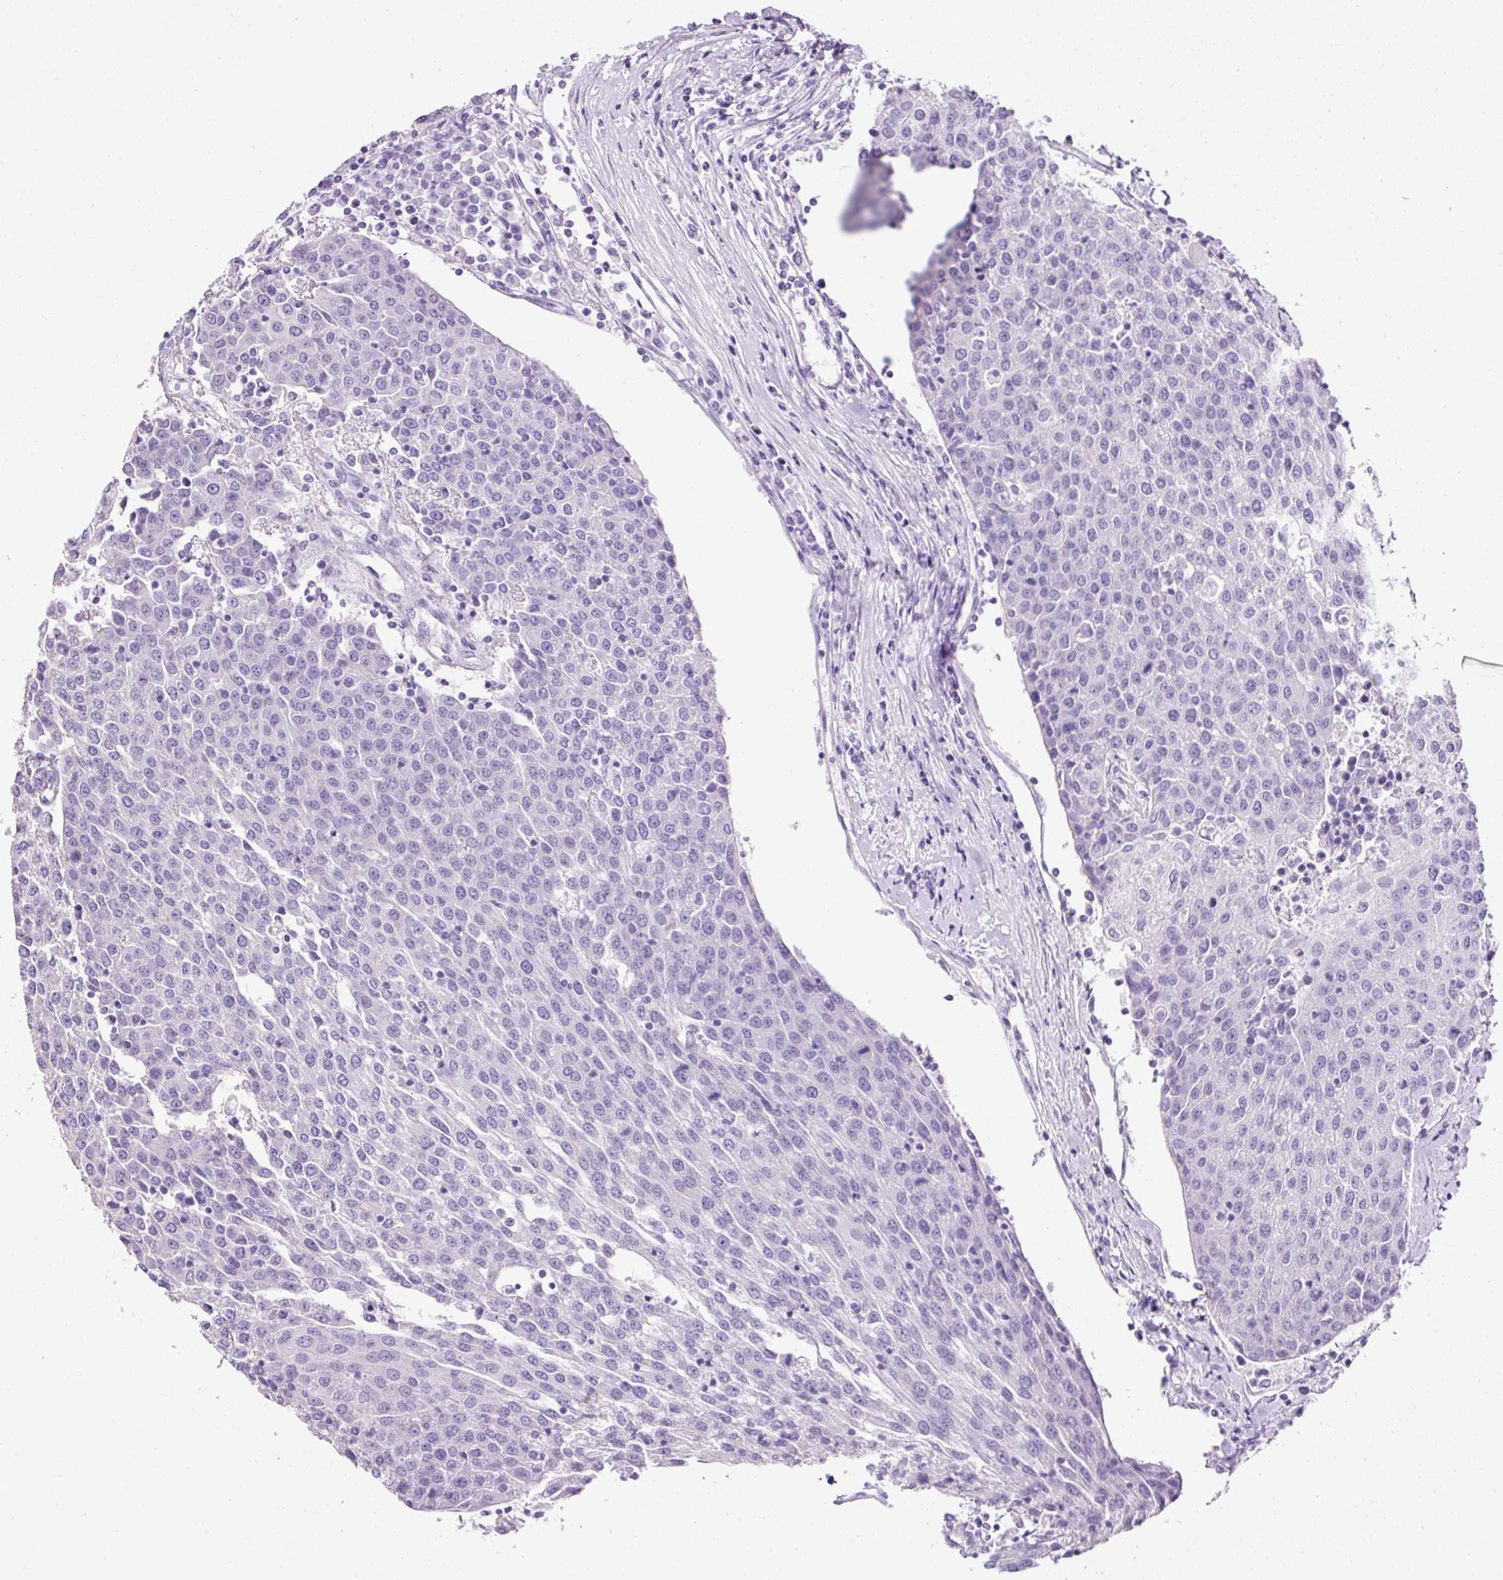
{"staining": {"intensity": "negative", "quantity": "none", "location": "none"}, "tissue": "urothelial cancer", "cell_type": "Tumor cells", "image_type": "cancer", "snomed": [{"axis": "morphology", "description": "Urothelial carcinoma, High grade"}, {"axis": "topography", "description": "Urinary bladder"}], "caption": "Urothelial cancer stained for a protein using immunohistochemistry (IHC) shows no expression tumor cells.", "gene": "C2CD4C", "patient": {"sex": "female", "age": 85}}